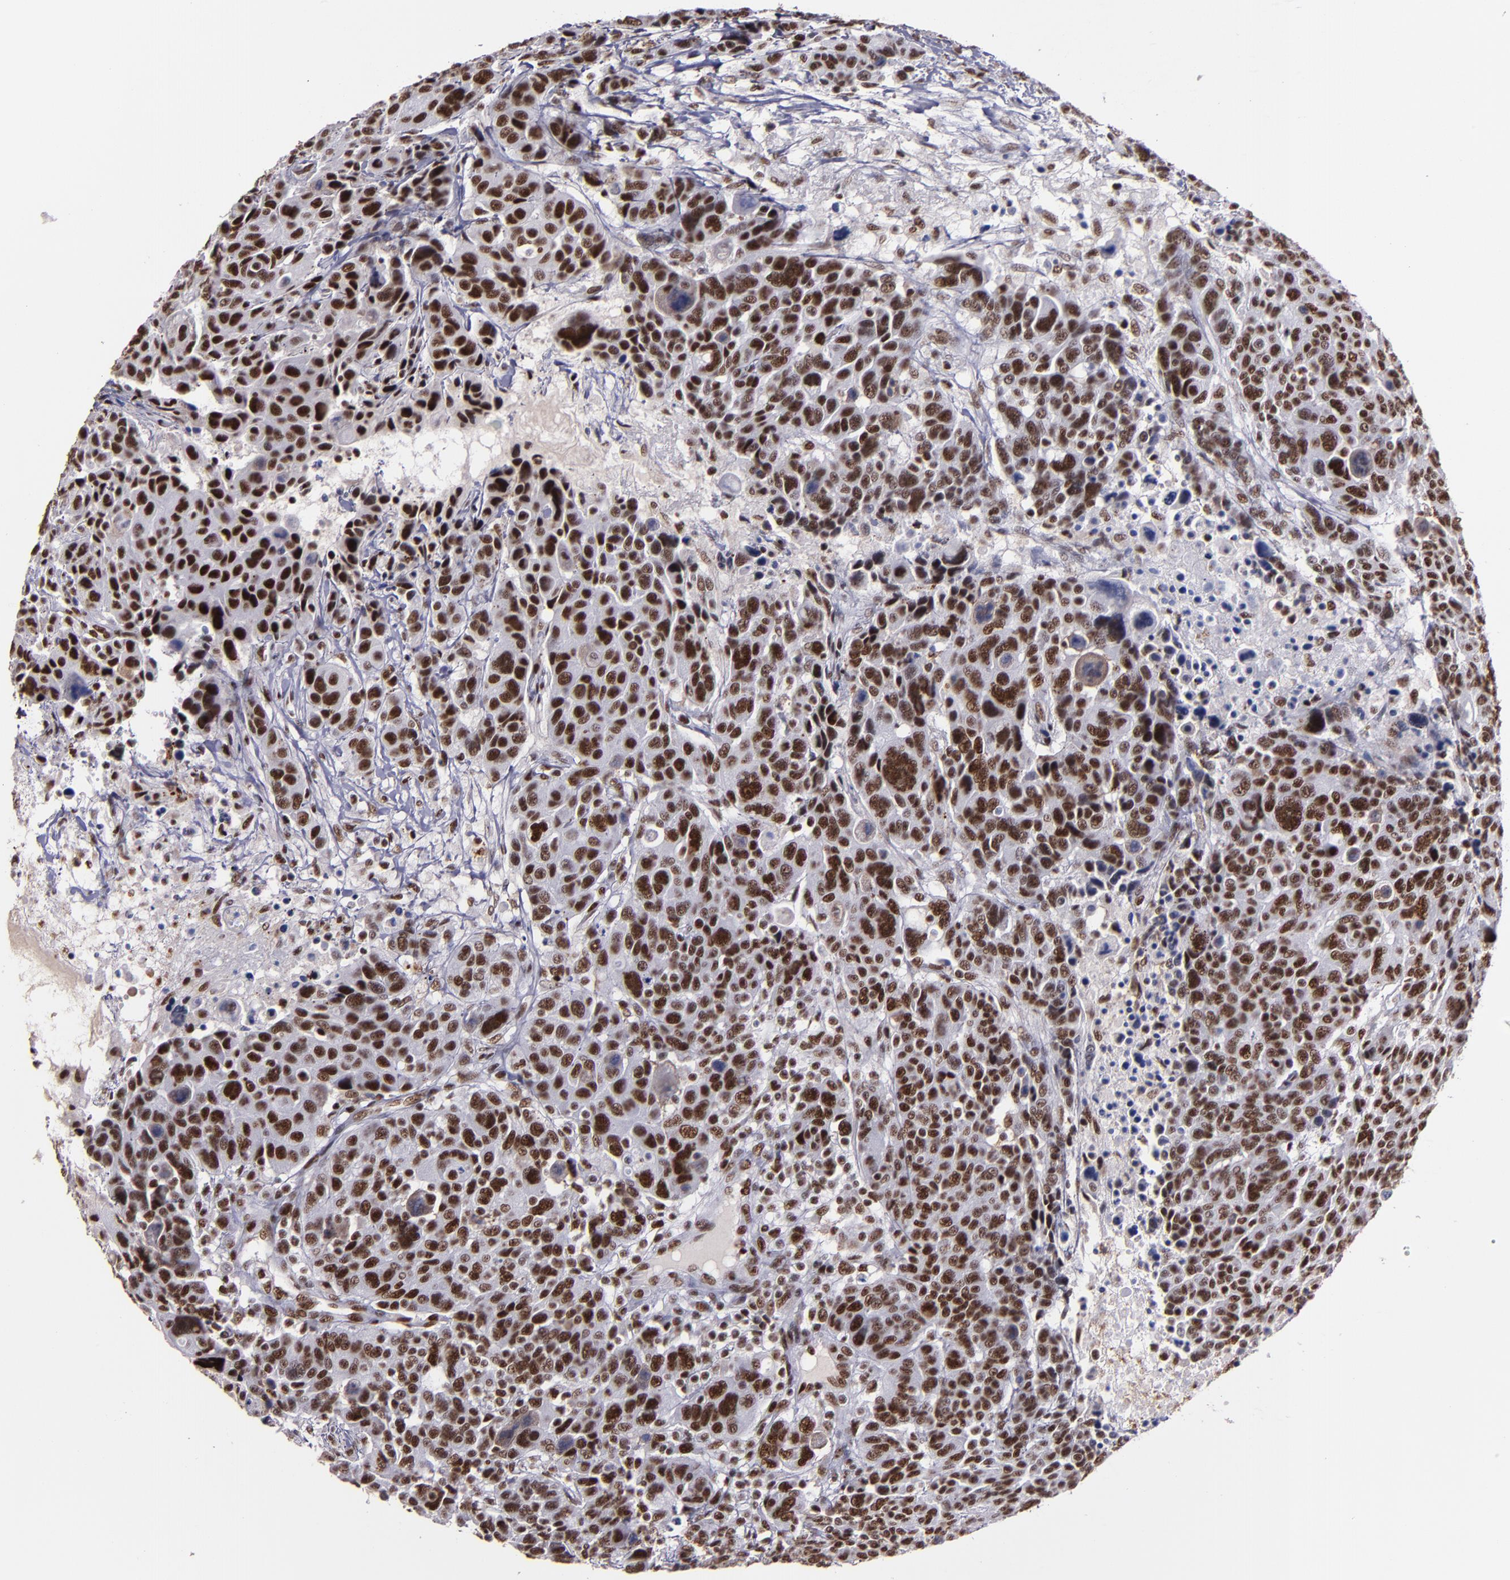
{"staining": {"intensity": "strong", "quantity": ">75%", "location": "nuclear"}, "tissue": "breast cancer", "cell_type": "Tumor cells", "image_type": "cancer", "snomed": [{"axis": "morphology", "description": "Duct carcinoma"}, {"axis": "topography", "description": "Breast"}], "caption": "Breast cancer stained with a protein marker demonstrates strong staining in tumor cells.", "gene": "PPP4R3A", "patient": {"sex": "female", "age": 37}}